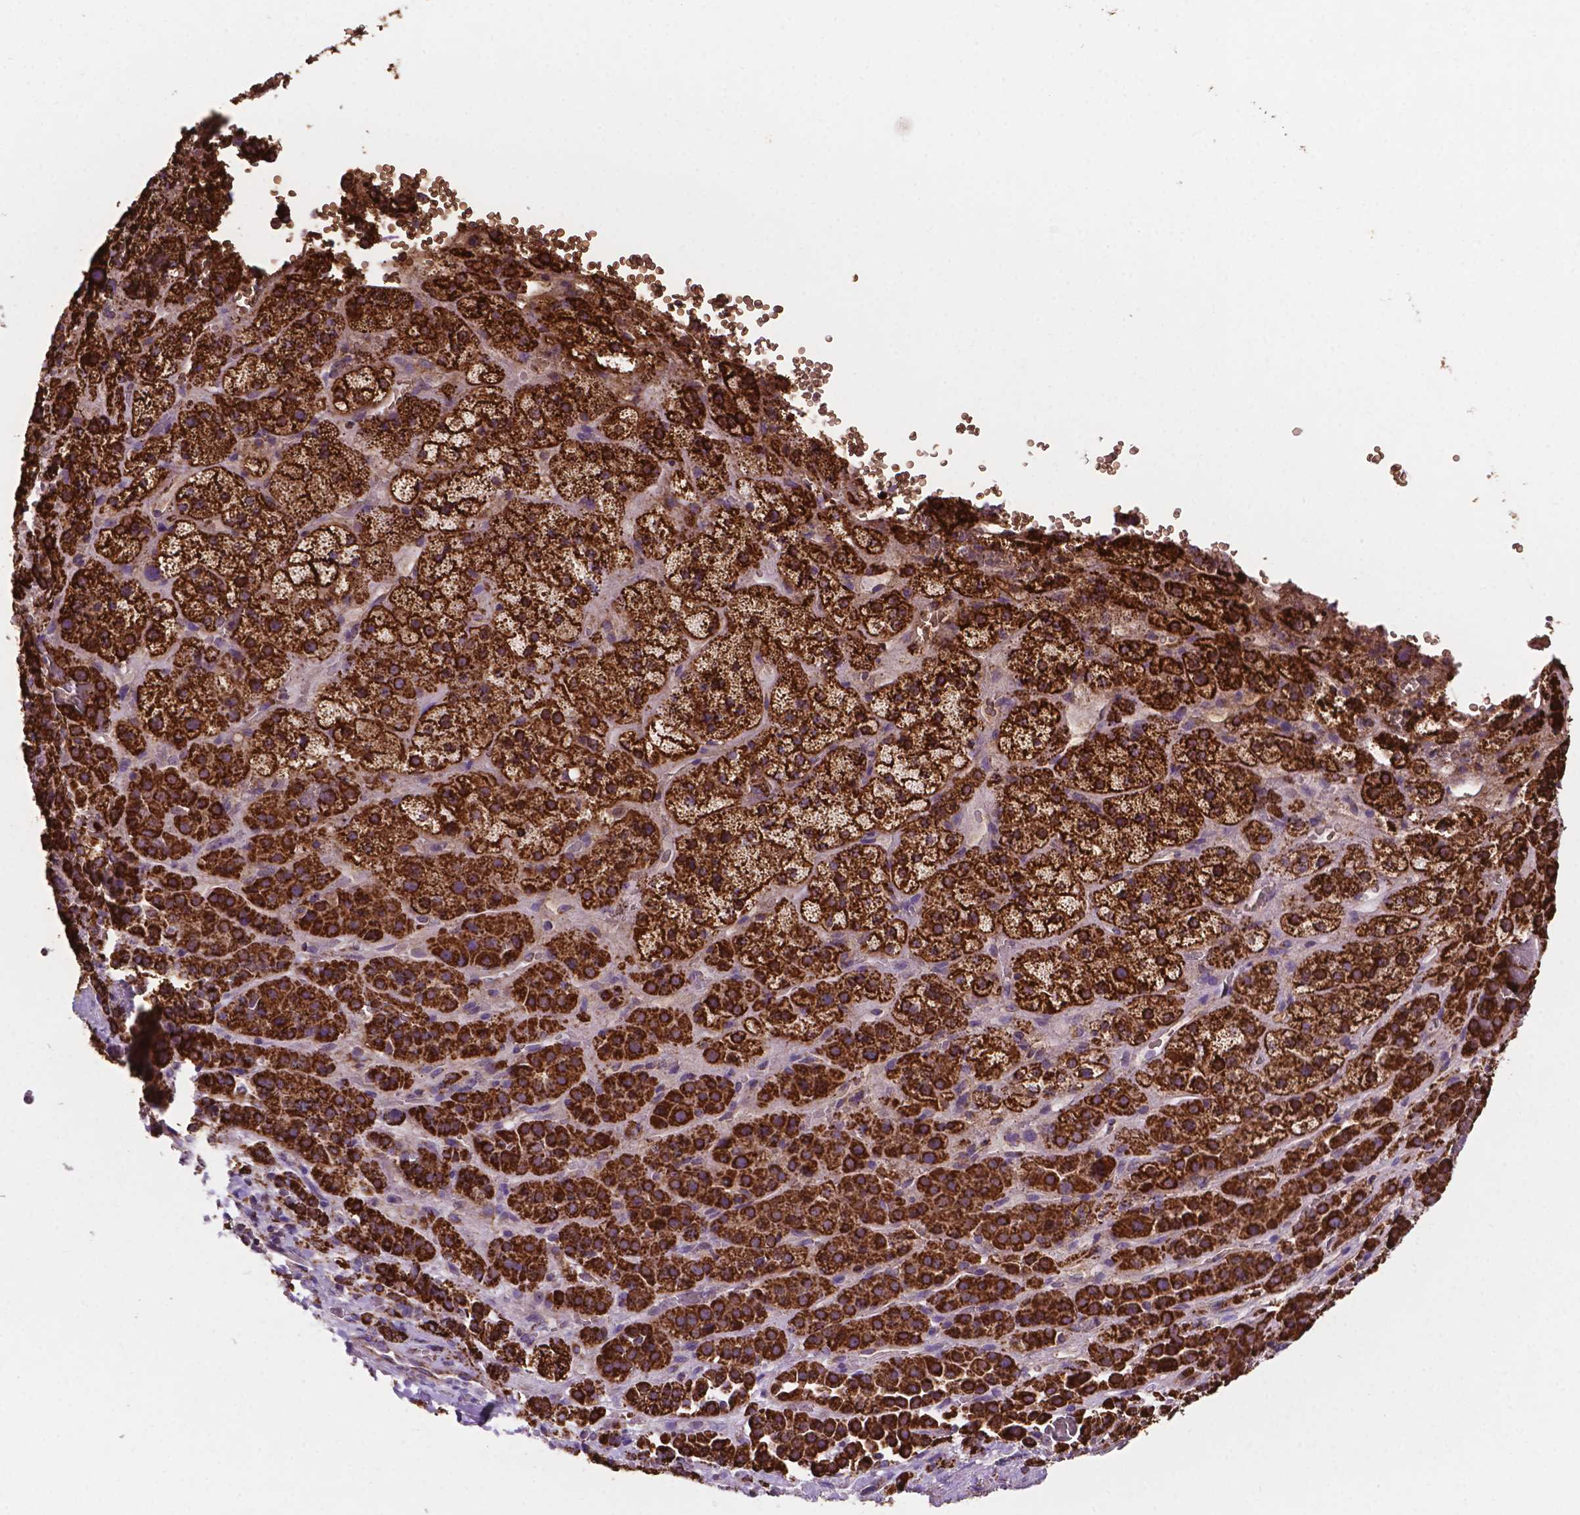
{"staining": {"intensity": "strong", "quantity": ">75%", "location": "cytoplasmic/membranous"}, "tissue": "adrenal gland", "cell_type": "Glandular cells", "image_type": "normal", "snomed": [{"axis": "morphology", "description": "Normal tissue, NOS"}, {"axis": "topography", "description": "Adrenal gland"}], "caption": "Immunohistochemical staining of normal adrenal gland exhibits >75% levels of strong cytoplasmic/membranous protein positivity in about >75% of glandular cells.", "gene": "HSPD1", "patient": {"sex": "male", "age": 57}}